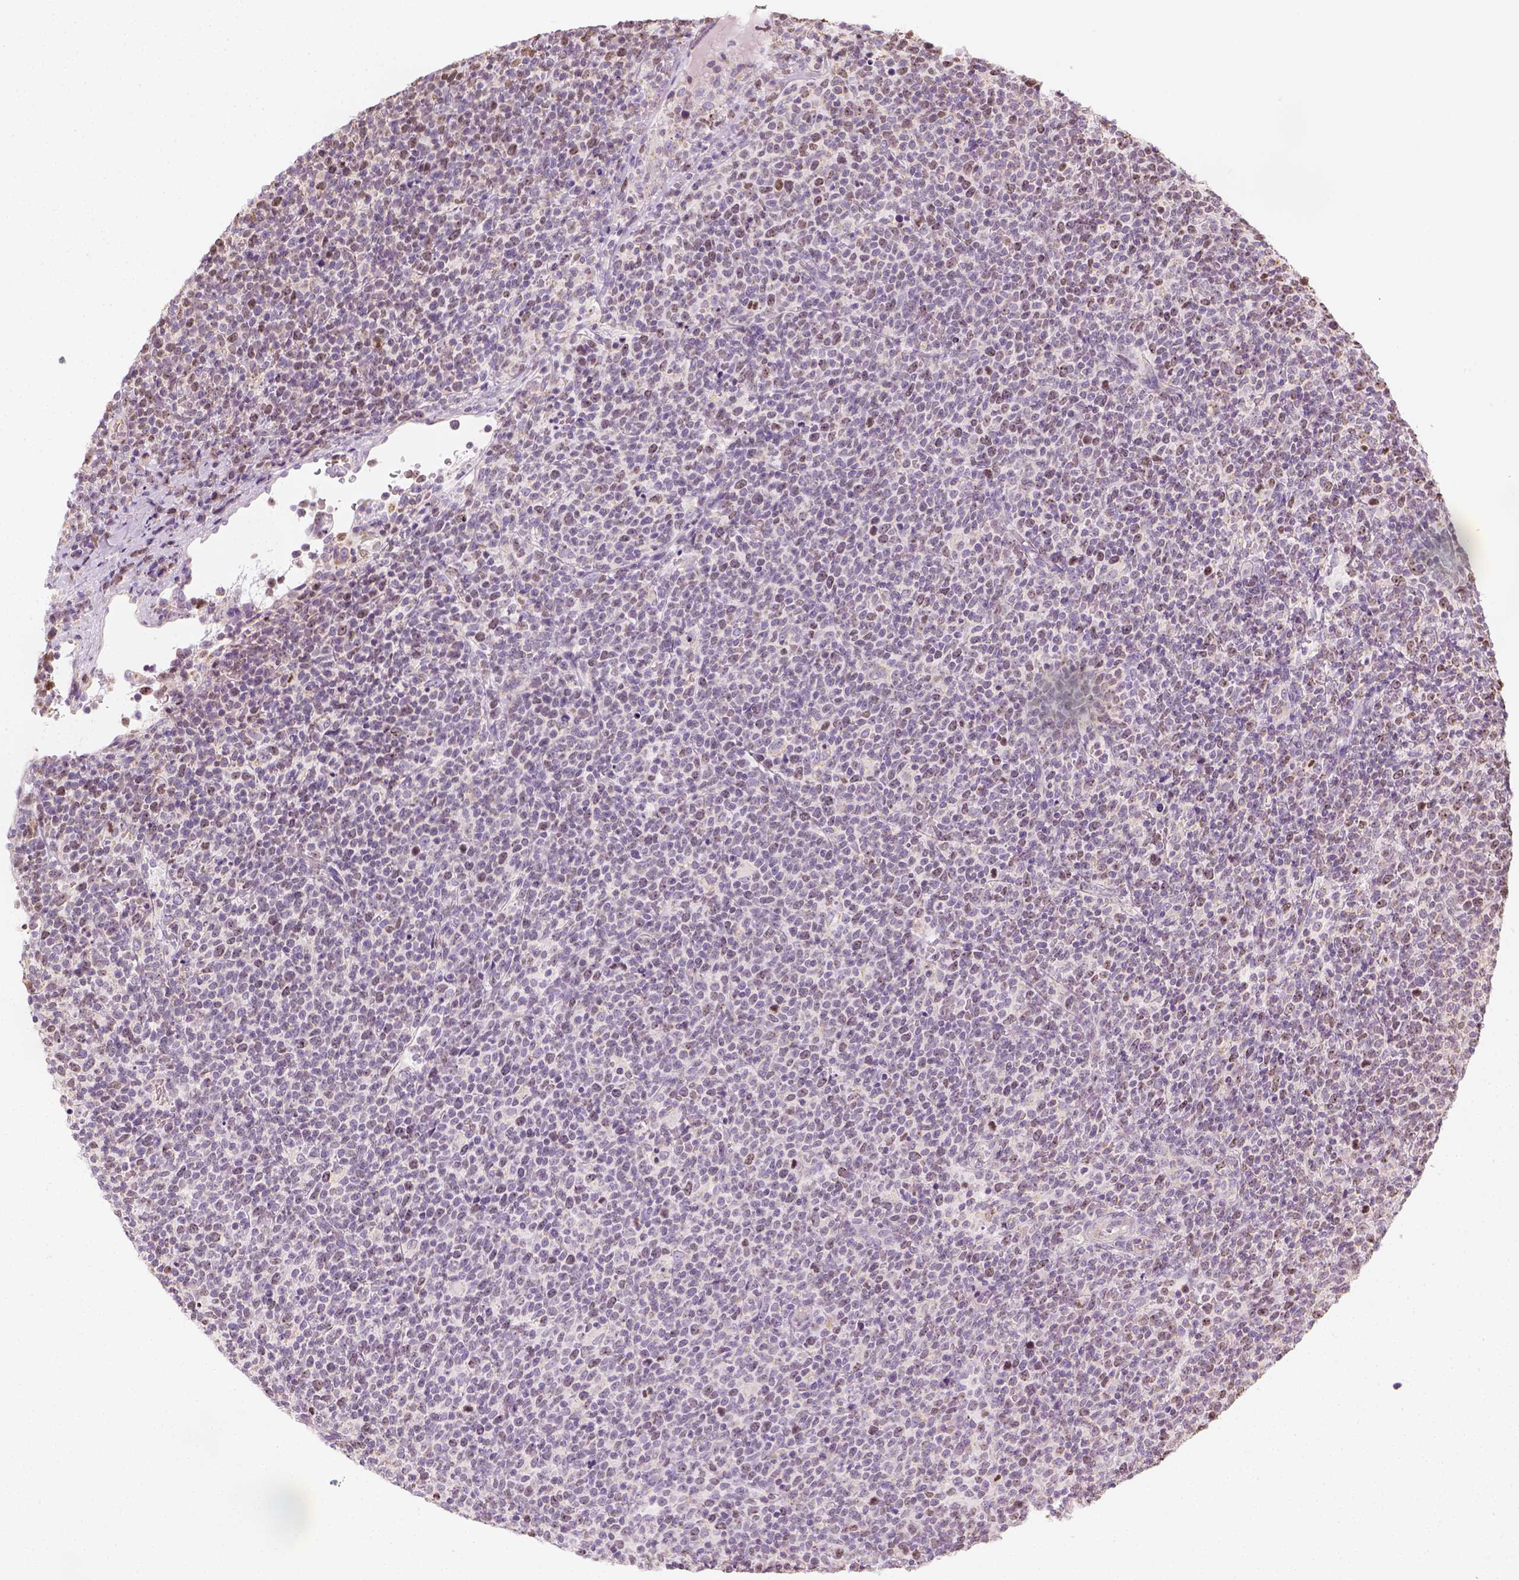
{"staining": {"intensity": "negative", "quantity": "none", "location": "none"}, "tissue": "lymphoma", "cell_type": "Tumor cells", "image_type": "cancer", "snomed": [{"axis": "morphology", "description": "Malignant lymphoma, non-Hodgkin's type, High grade"}, {"axis": "topography", "description": "Lymph node"}], "caption": "High power microscopy image of an immunohistochemistry micrograph of malignant lymphoma, non-Hodgkin's type (high-grade), revealing no significant staining in tumor cells.", "gene": "LCA5", "patient": {"sex": "male", "age": 61}}